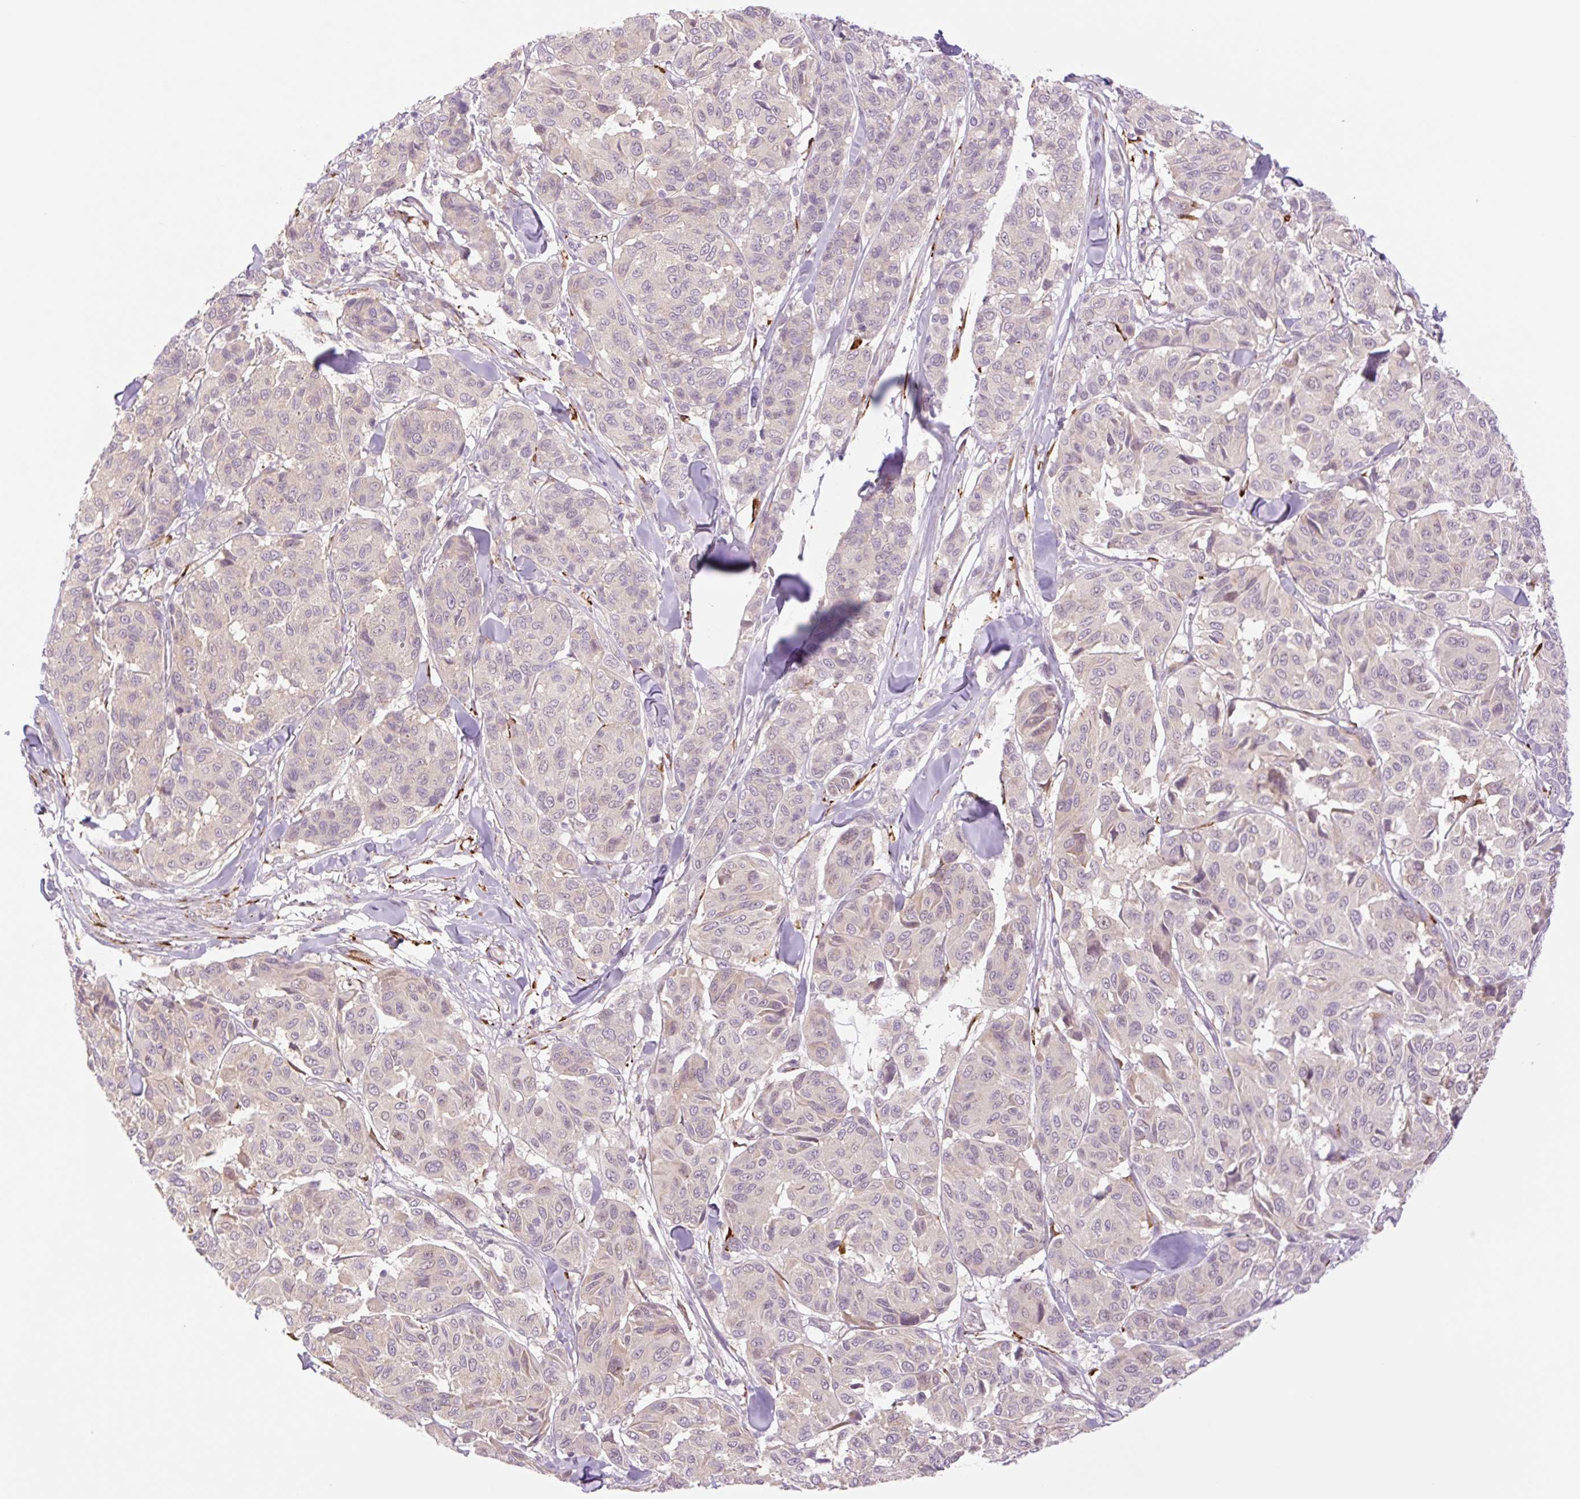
{"staining": {"intensity": "negative", "quantity": "none", "location": "none"}, "tissue": "melanoma", "cell_type": "Tumor cells", "image_type": "cancer", "snomed": [{"axis": "morphology", "description": "Malignant melanoma, NOS"}, {"axis": "topography", "description": "Skin"}], "caption": "An immunohistochemistry (IHC) photomicrograph of malignant melanoma is shown. There is no staining in tumor cells of malignant melanoma. (Stains: DAB immunohistochemistry with hematoxylin counter stain, Microscopy: brightfield microscopy at high magnification).", "gene": "COL5A1", "patient": {"sex": "female", "age": 66}}